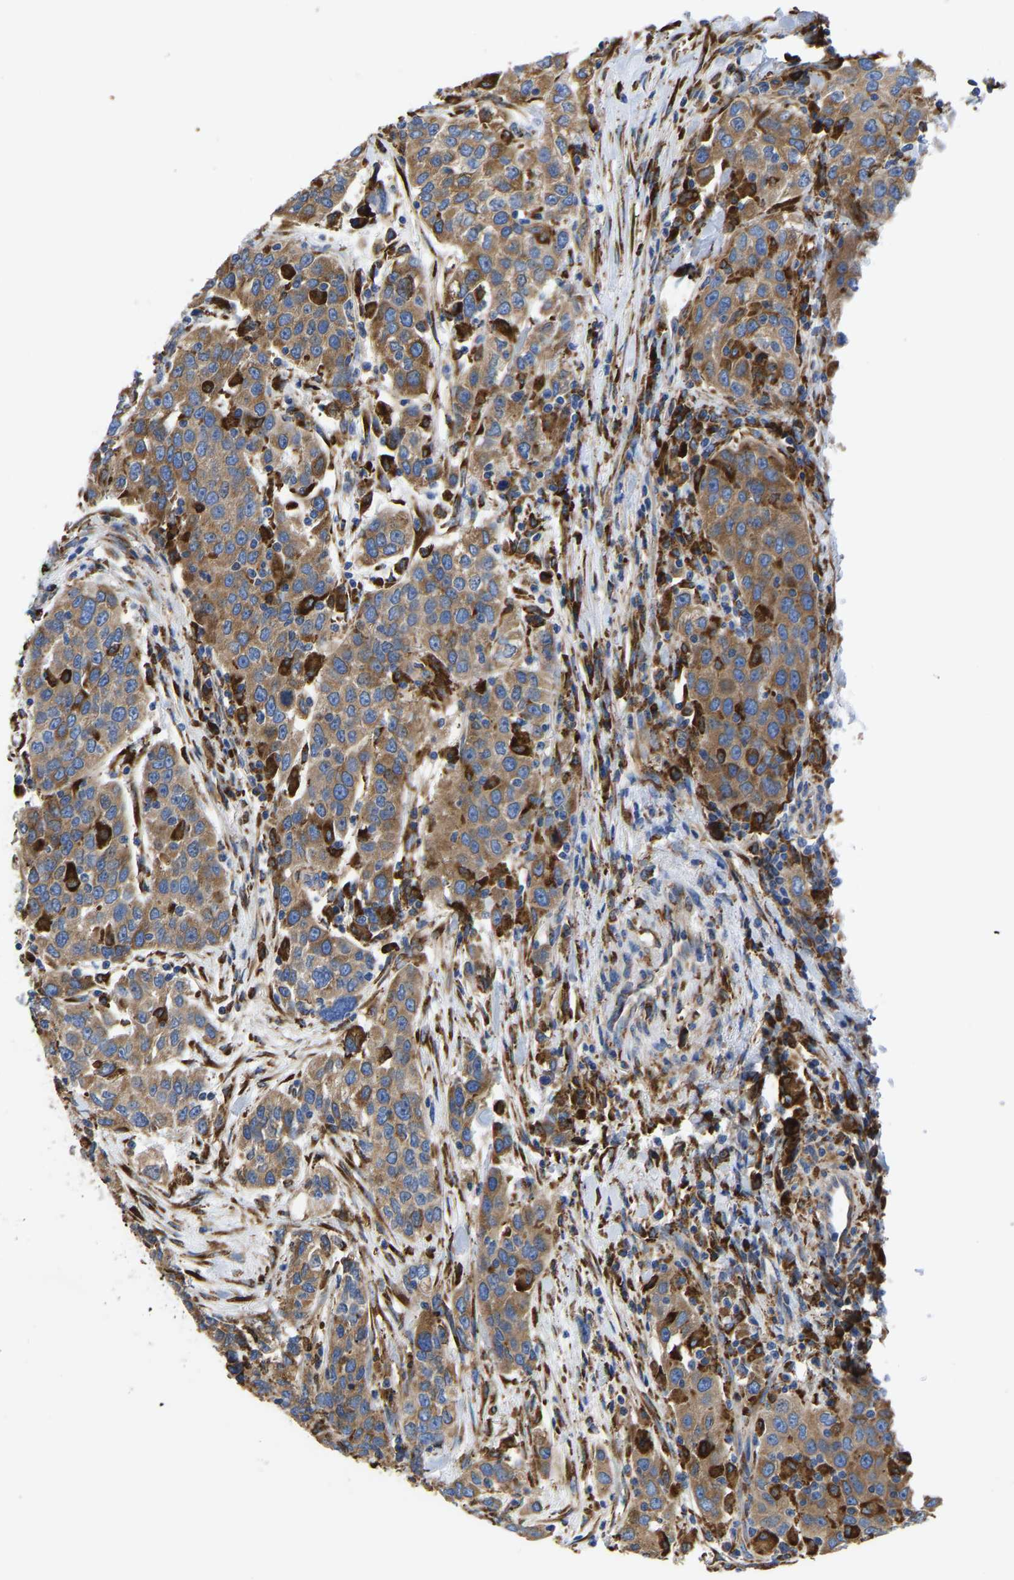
{"staining": {"intensity": "moderate", "quantity": ">75%", "location": "cytoplasmic/membranous"}, "tissue": "urothelial cancer", "cell_type": "Tumor cells", "image_type": "cancer", "snomed": [{"axis": "morphology", "description": "Urothelial carcinoma, High grade"}, {"axis": "topography", "description": "Urinary bladder"}], "caption": "Human urothelial carcinoma (high-grade) stained for a protein (brown) displays moderate cytoplasmic/membranous positive positivity in approximately >75% of tumor cells.", "gene": "P4HB", "patient": {"sex": "female", "age": 80}}